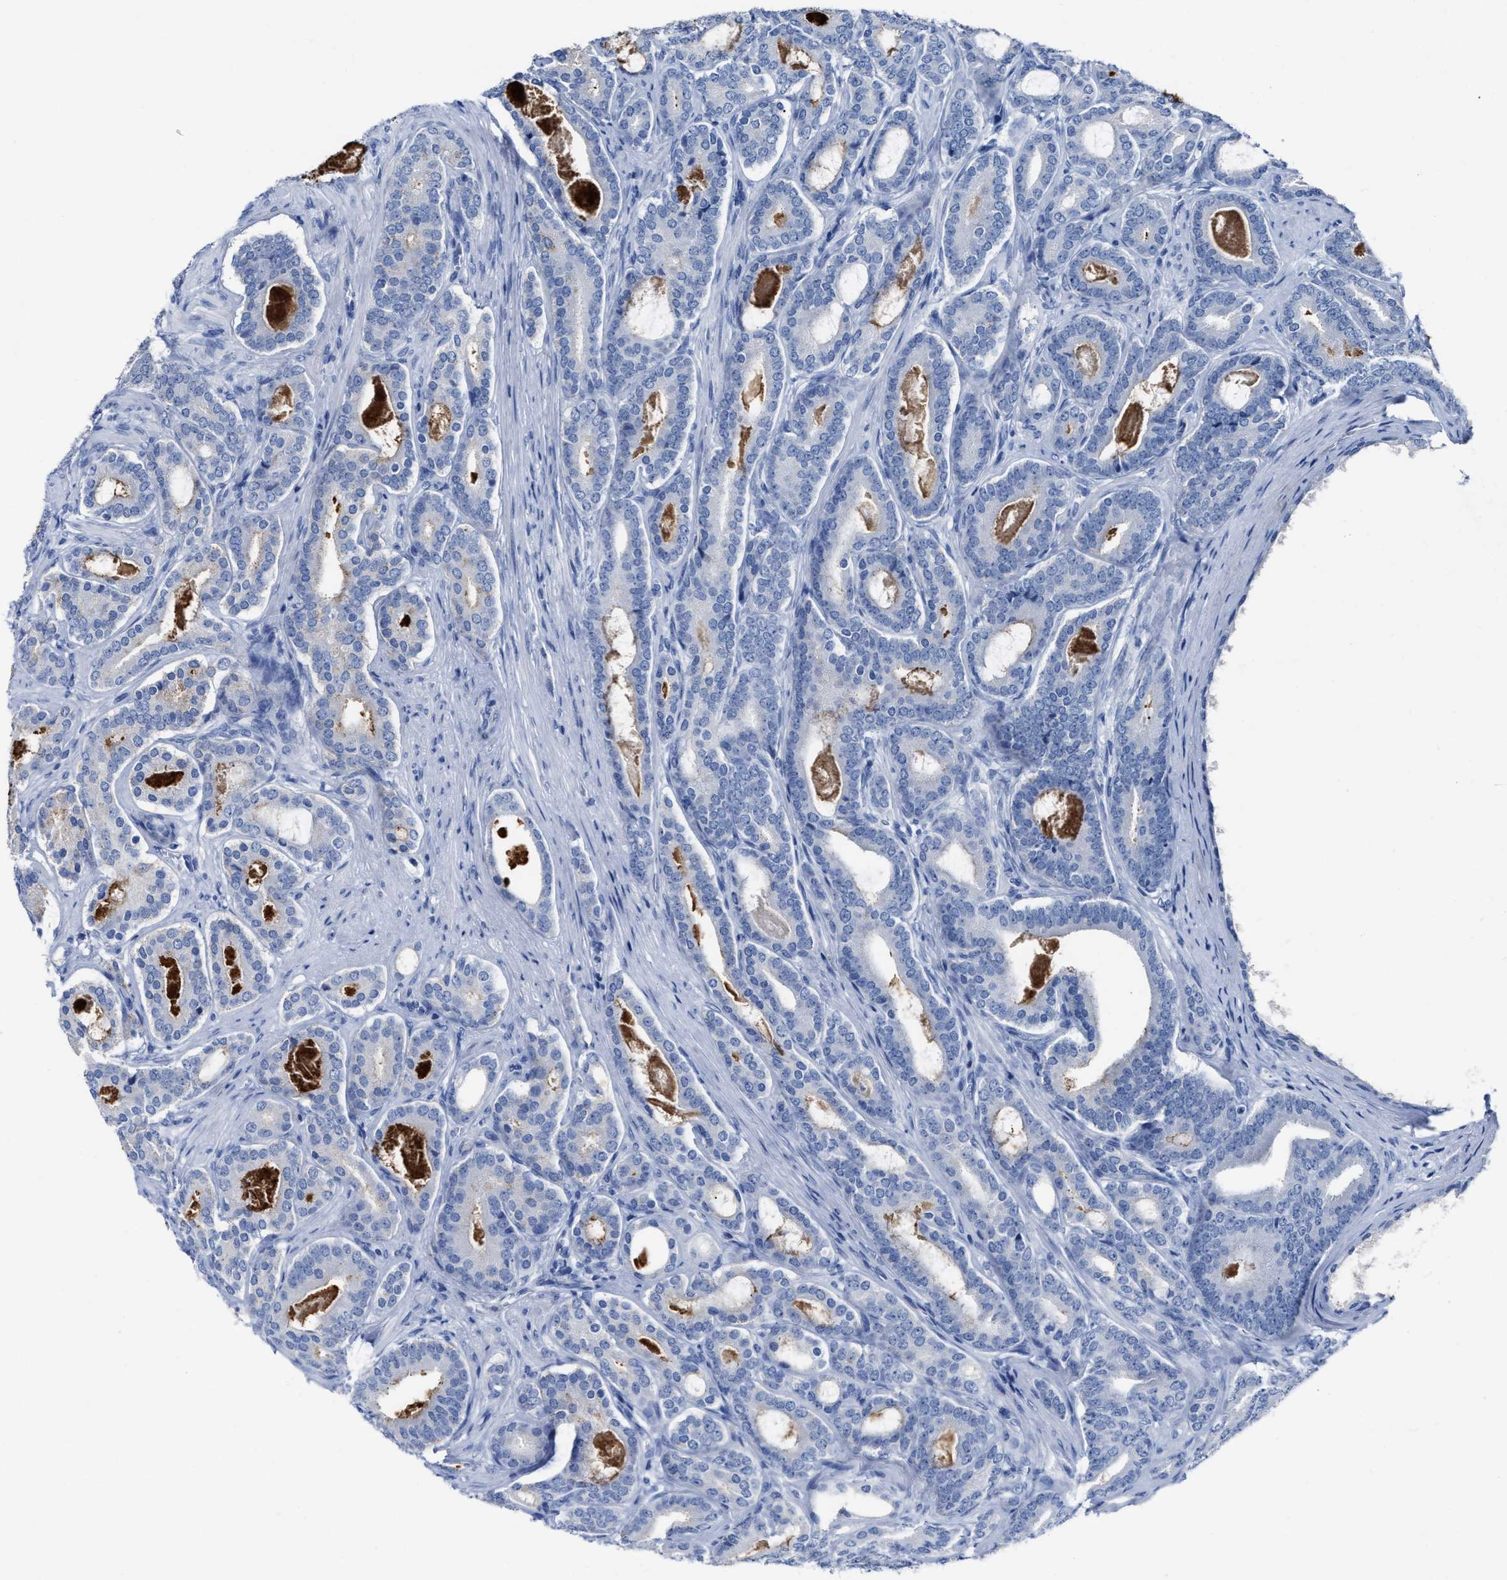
{"staining": {"intensity": "negative", "quantity": "none", "location": "none"}, "tissue": "prostate cancer", "cell_type": "Tumor cells", "image_type": "cancer", "snomed": [{"axis": "morphology", "description": "Adenocarcinoma, High grade"}, {"axis": "topography", "description": "Prostate"}], "caption": "Histopathology image shows no protein staining in tumor cells of prostate high-grade adenocarcinoma tissue. (DAB immunohistochemistry visualized using brightfield microscopy, high magnification).", "gene": "CEACAM5", "patient": {"sex": "male", "age": 60}}